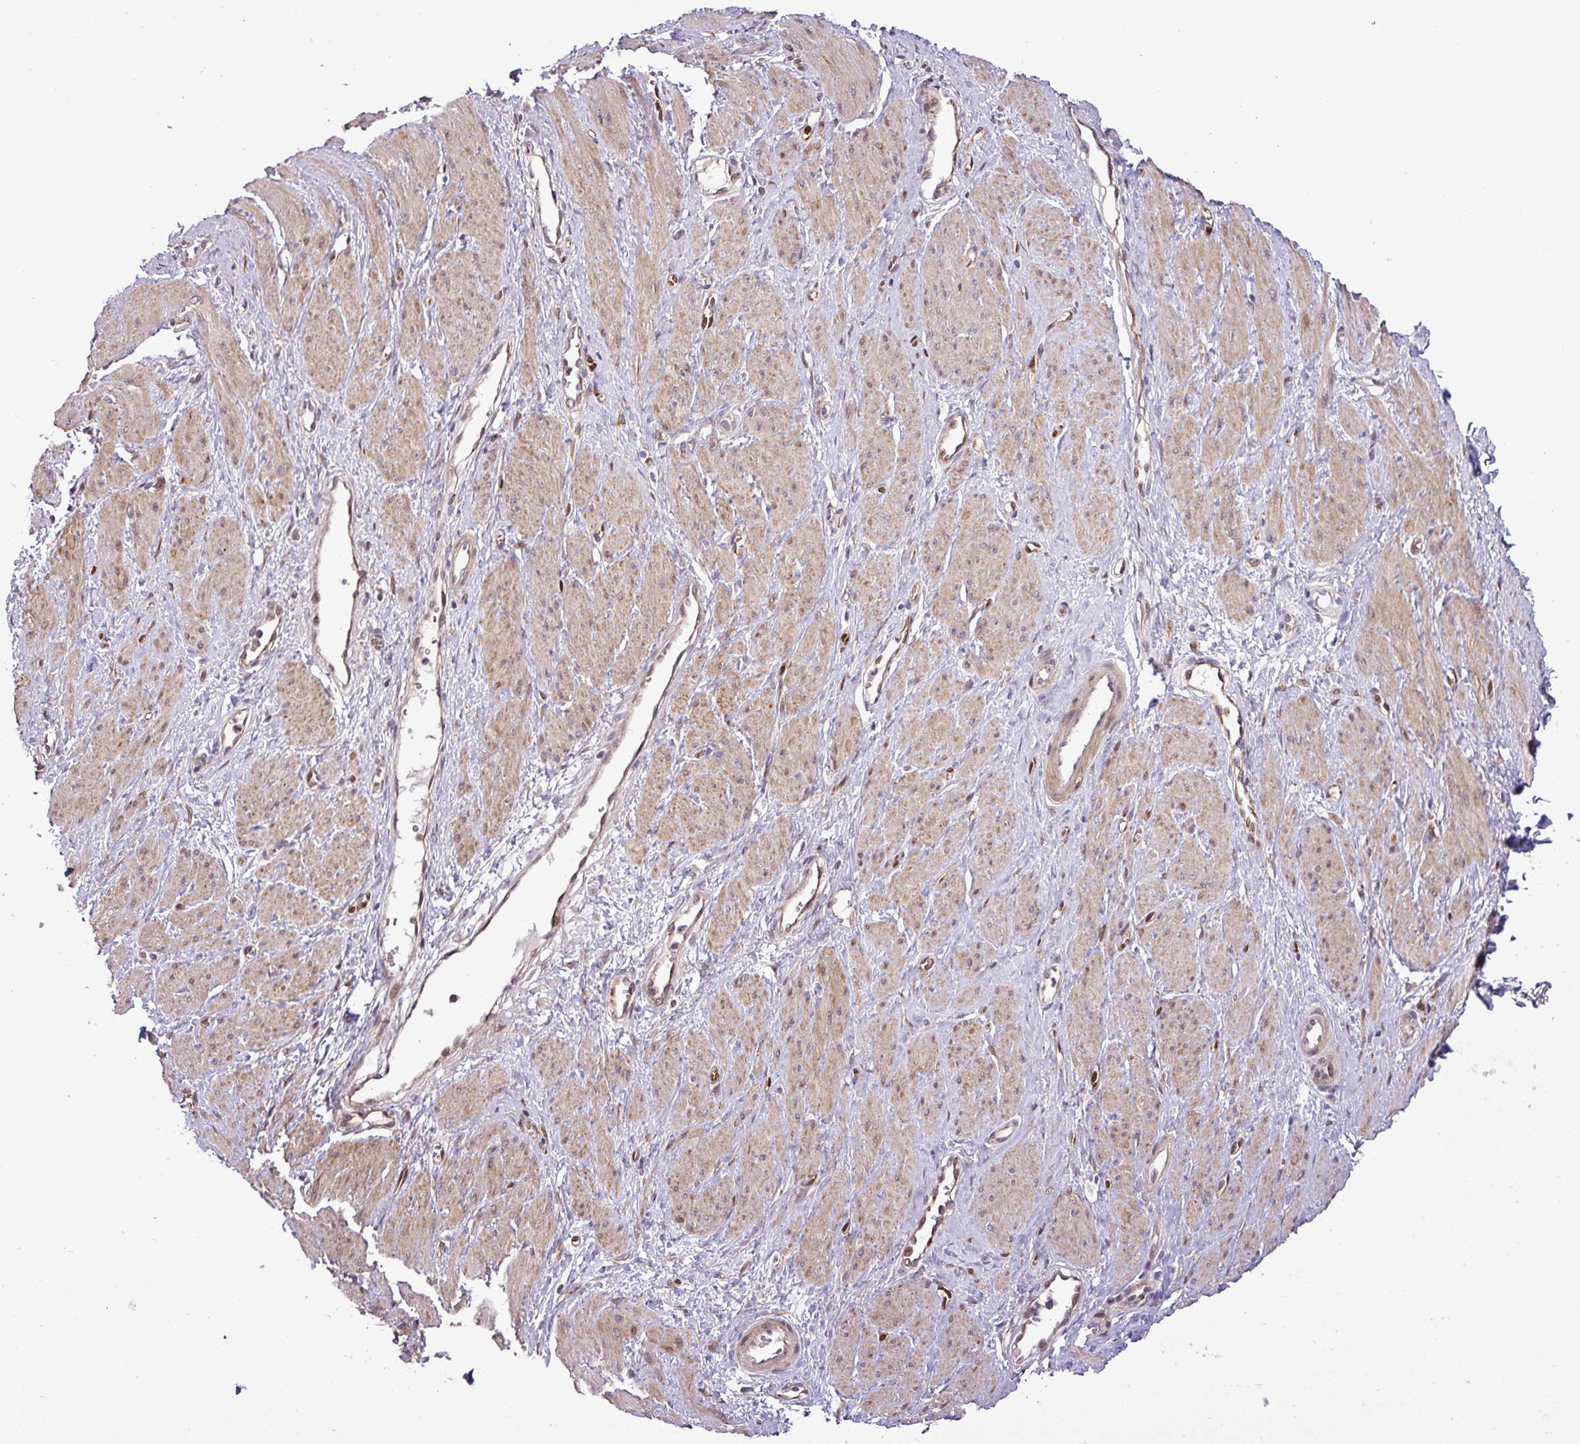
{"staining": {"intensity": "weak", "quantity": ">75%", "location": "cytoplasmic/membranous"}, "tissue": "smooth muscle", "cell_type": "Smooth muscle cells", "image_type": "normal", "snomed": [{"axis": "morphology", "description": "Normal tissue, NOS"}, {"axis": "topography", "description": "Smooth muscle"}, {"axis": "topography", "description": "Uterus"}], "caption": "Immunohistochemical staining of benign smooth muscle demonstrates >75% levels of weak cytoplasmic/membranous protein positivity in about >75% of smooth muscle cells.", "gene": "CARHSP1", "patient": {"sex": "female", "age": 39}}